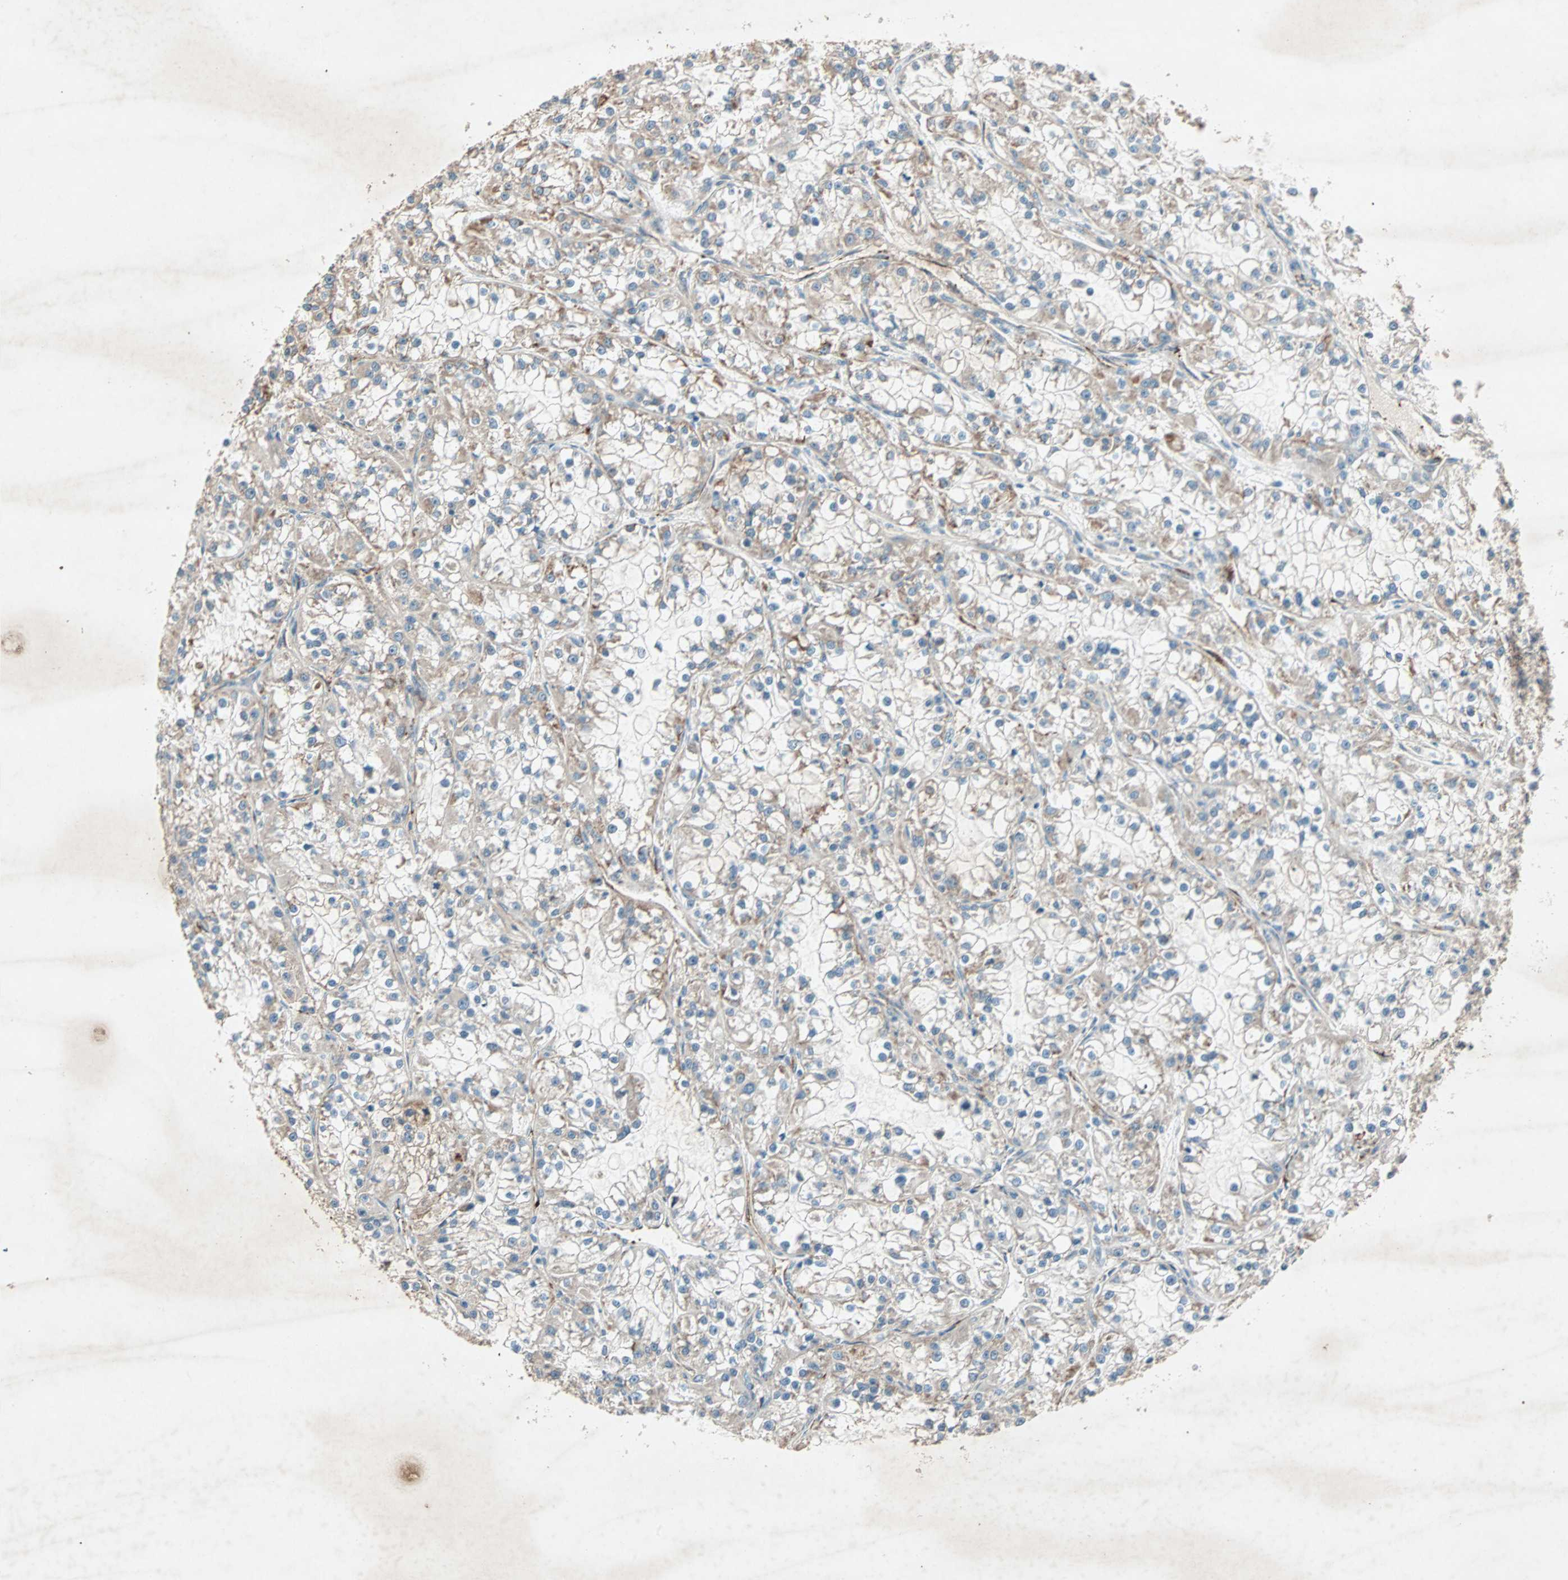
{"staining": {"intensity": "moderate", "quantity": "25%-75%", "location": "cytoplasmic/membranous"}, "tissue": "renal cancer", "cell_type": "Tumor cells", "image_type": "cancer", "snomed": [{"axis": "morphology", "description": "Adenocarcinoma, NOS"}, {"axis": "topography", "description": "Kidney"}], "caption": "Protein staining reveals moderate cytoplasmic/membranous expression in approximately 25%-75% of tumor cells in renal cancer (adenocarcinoma).", "gene": "SDSL", "patient": {"sex": "female", "age": 52}}